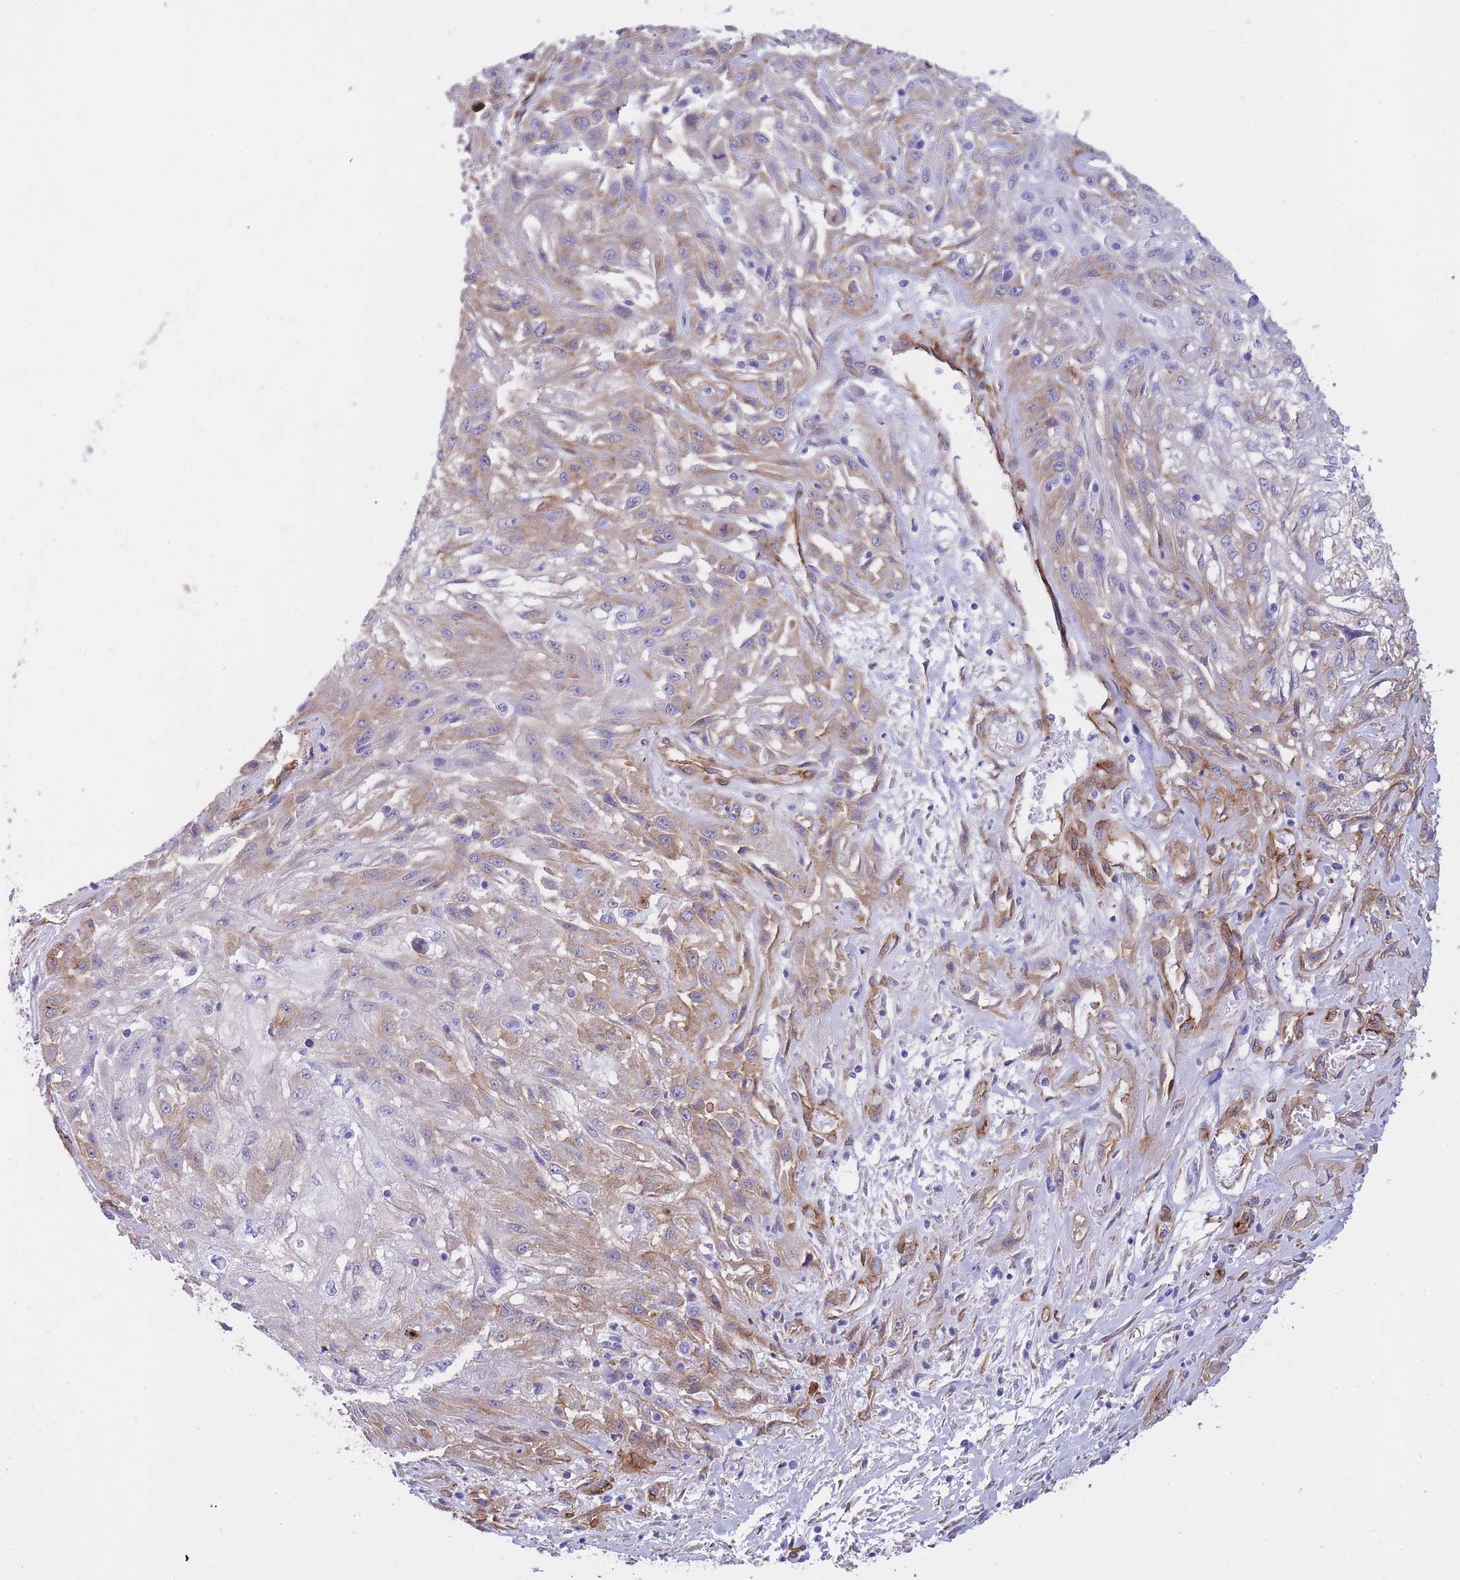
{"staining": {"intensity": "moderate", "quantity": "25%-75%", "location": "cytoplasmic/membranous"}, "tissue": "skin cancer", "cell_type": "Tumor cells", "image_type": "cancer", "snomed": [{"axis": "morphology", "description": "Squamous cell carcinoma, NOS"}, {"axis": "morphology", "description": "Squamous cell carcinoma, metastatic, NOS"}, {"axis": "topography", "description": "Skin"}, {"axis": "topography", "description": "Lymph node"}], "caption": "Immunohistochemical staining of skin cancer displays medium levels of moderate cytoplasmic/membranous protein staining in approximately 25%-75% of tumor cells.", "gene": "CAVIN1", "patient": {"sex": "male", "age": 75}}